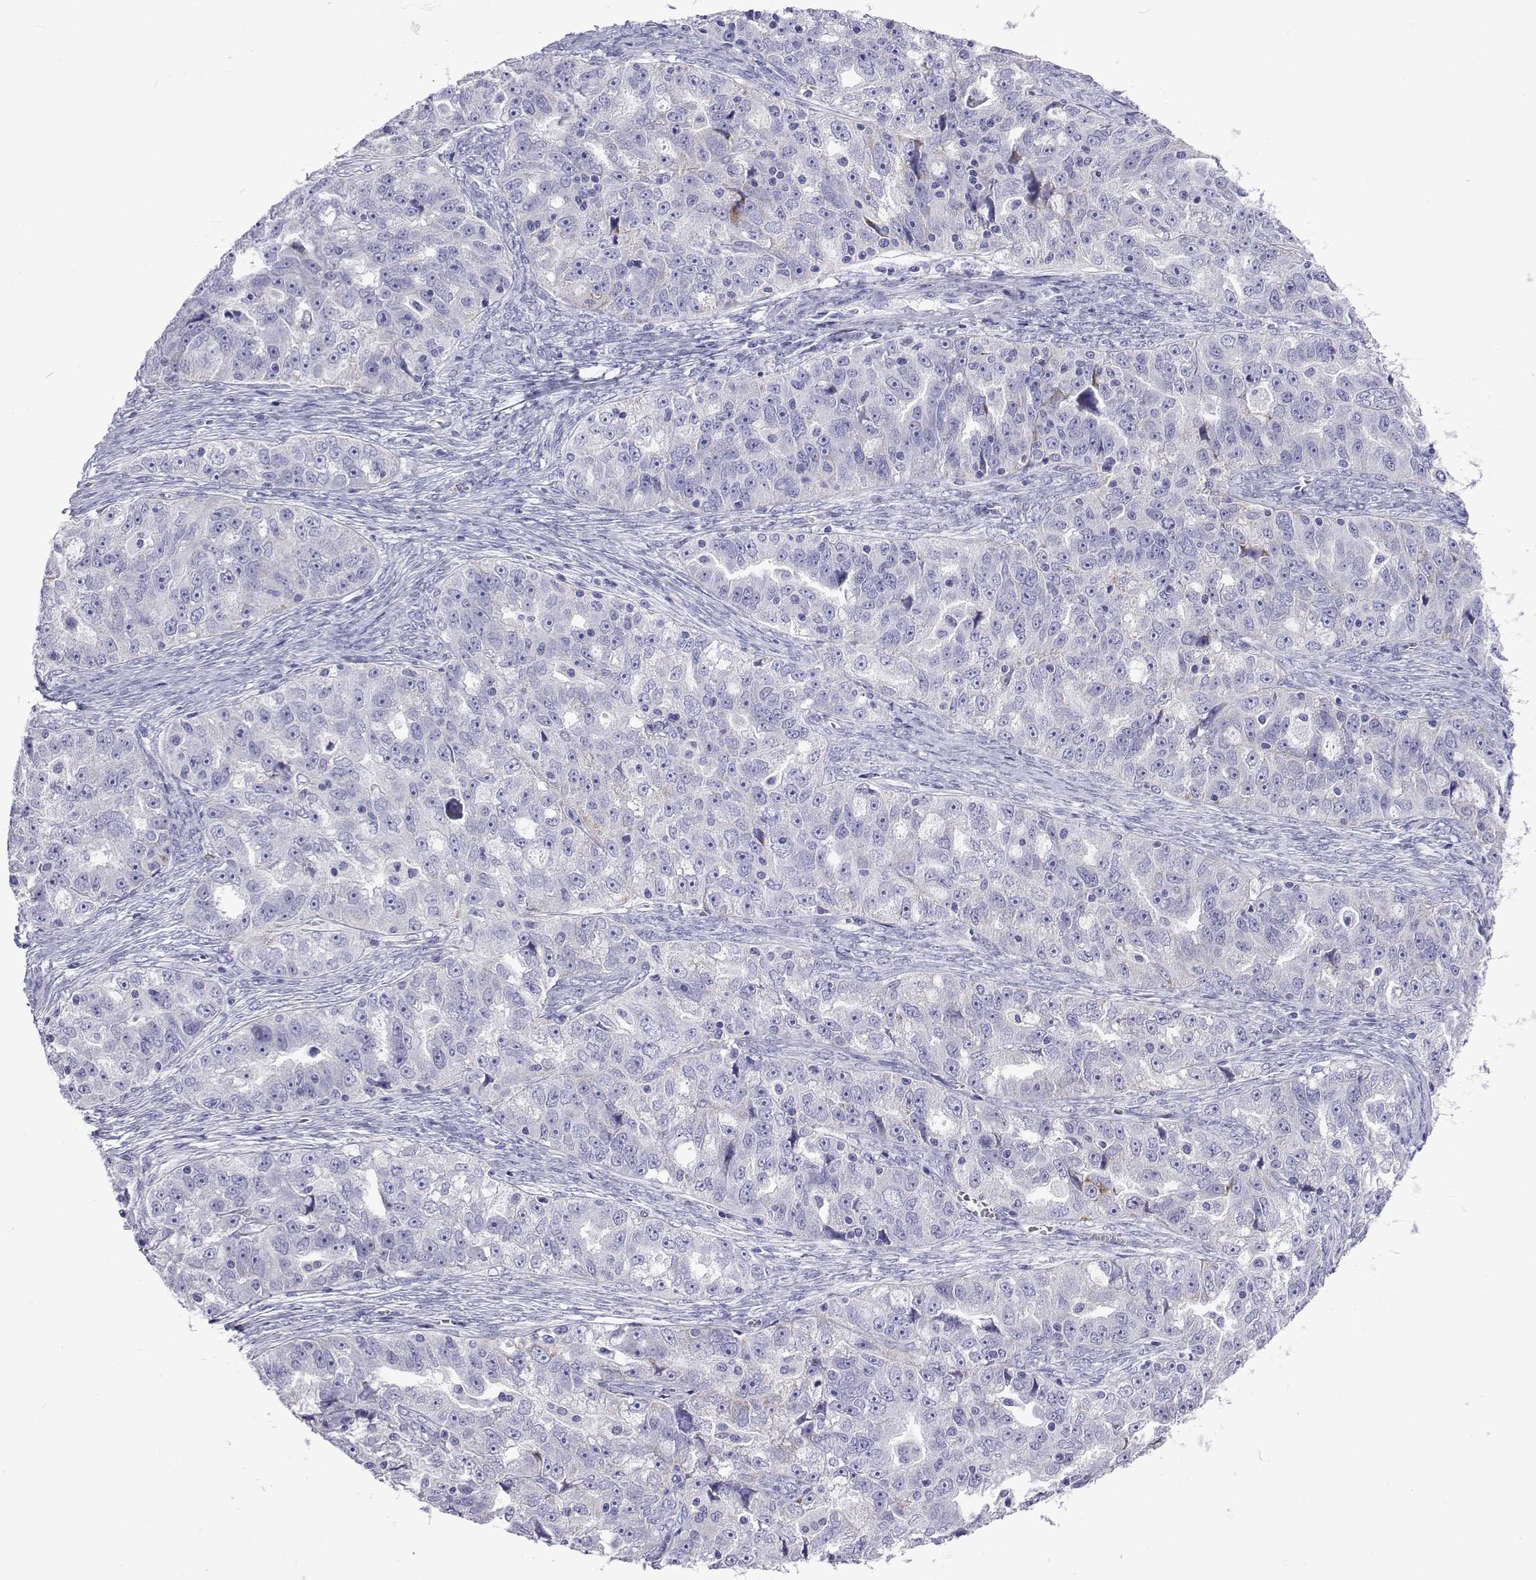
{"staining": {"intensity": "negative", "quantity": "none", "location": "none"}, "tissue": "ovarian cancer", "cell_type": "Tumor cells", "image_type": "cancer", "snomed": [{"axis": "morphology", "description": "Cystadenocarcinoma, serous, NOS"}, {"axis": "topography", "description": "Ovary"}], "caption": "An IHC micrograph of ovarian cancer is shown. There is no staining in tumor cells of ovarian cancer.", "gene": "UMODL1", "patient": {"sex": "female", "age": 51}}